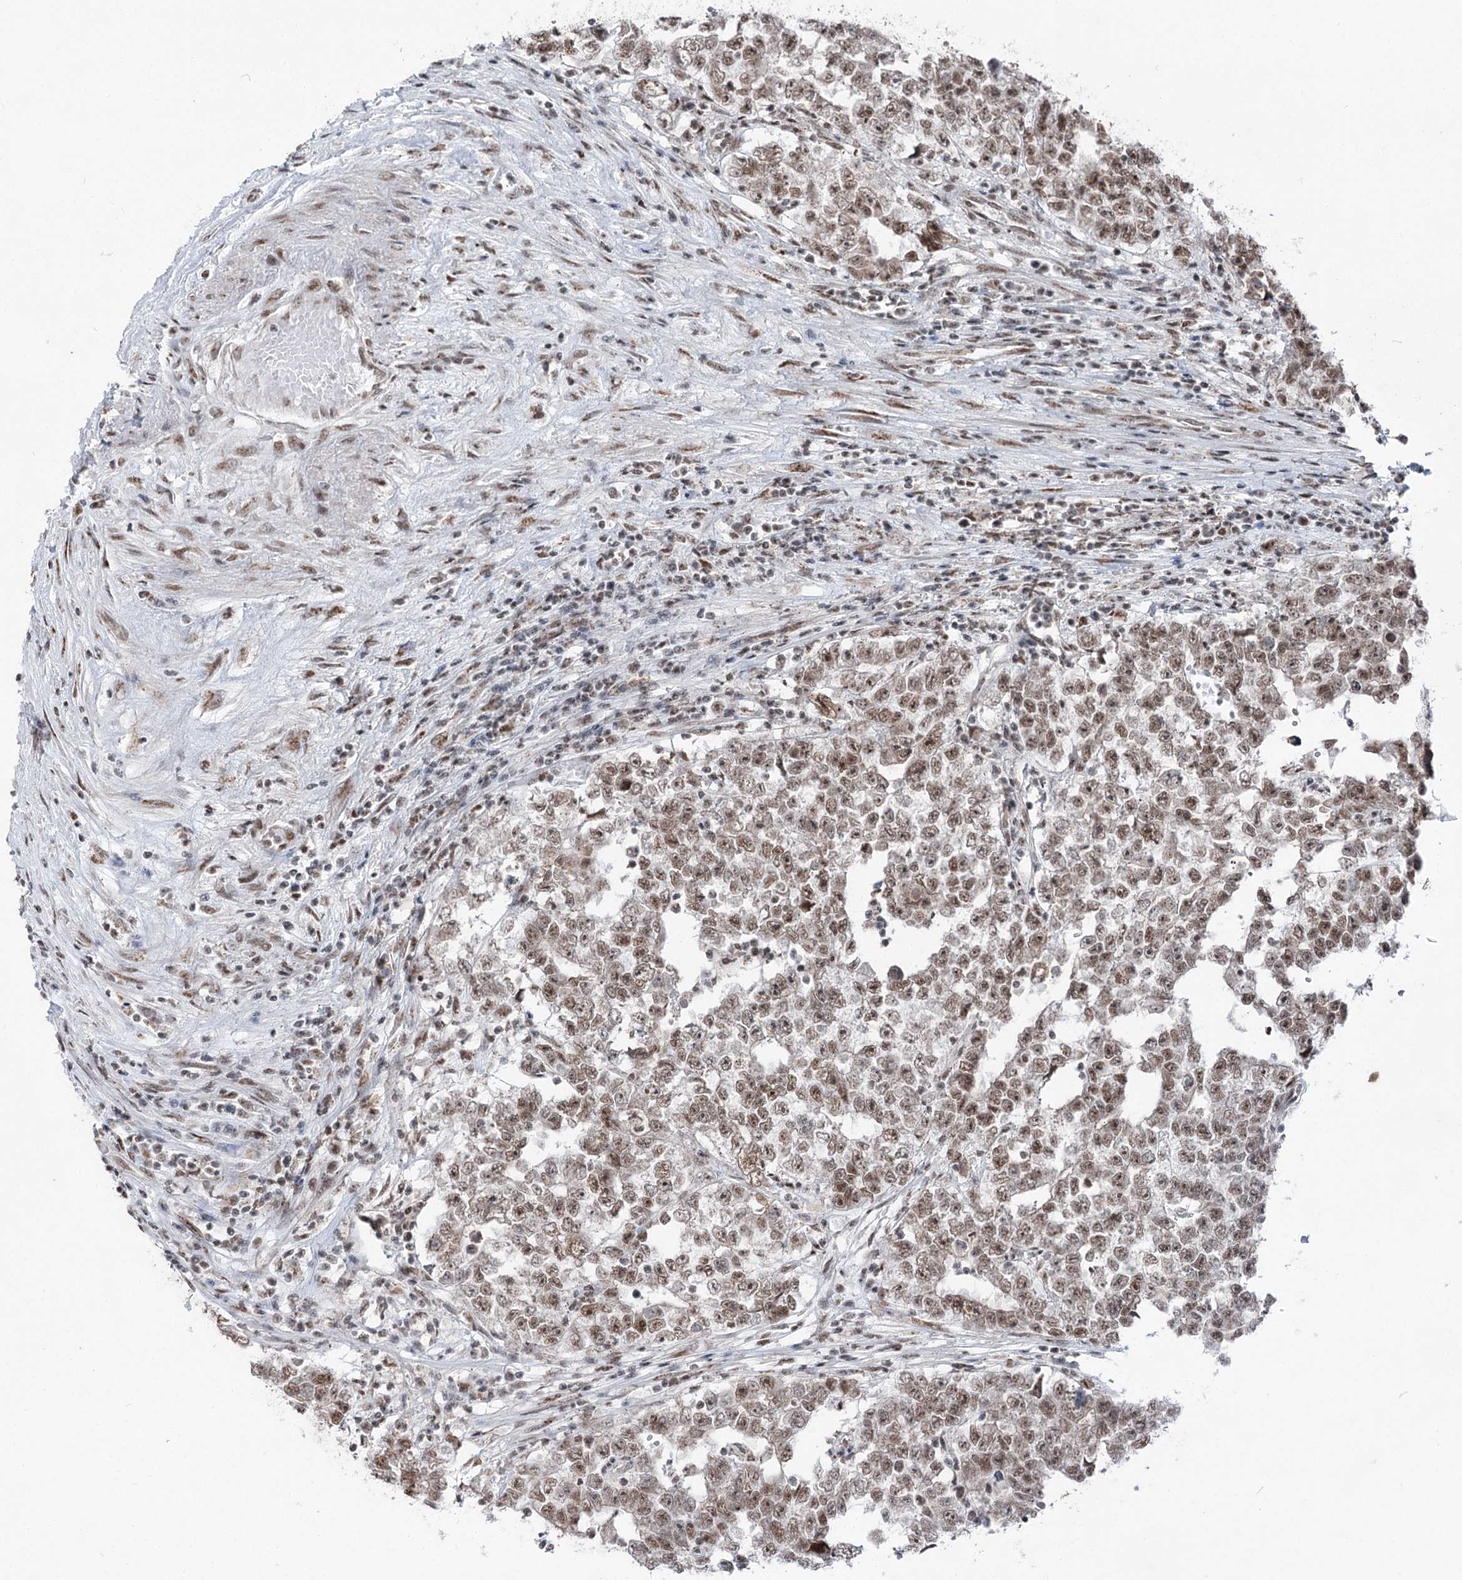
{"staining": {"intensity": "moderate", "quantity": ">75%", "location": "nuclear"}, "tissue": "testis cancer", "cell_type": "Tumor cells", "image_type": "cancer", "snomed": [{"axis": "morphology", "description": "Carcinoma, Embryonal, NOS"}, {"axis": "topography", "description": "Testis"}], "caption": "A brown stain highlights moderate nuclear expression of a protein in testis embryonal carcinoma tumor cells. (IHC, brightfield microscopy, high magnification).", "gene": "ZCCHC8", "patient": {"sex": "male", "age": 25}}